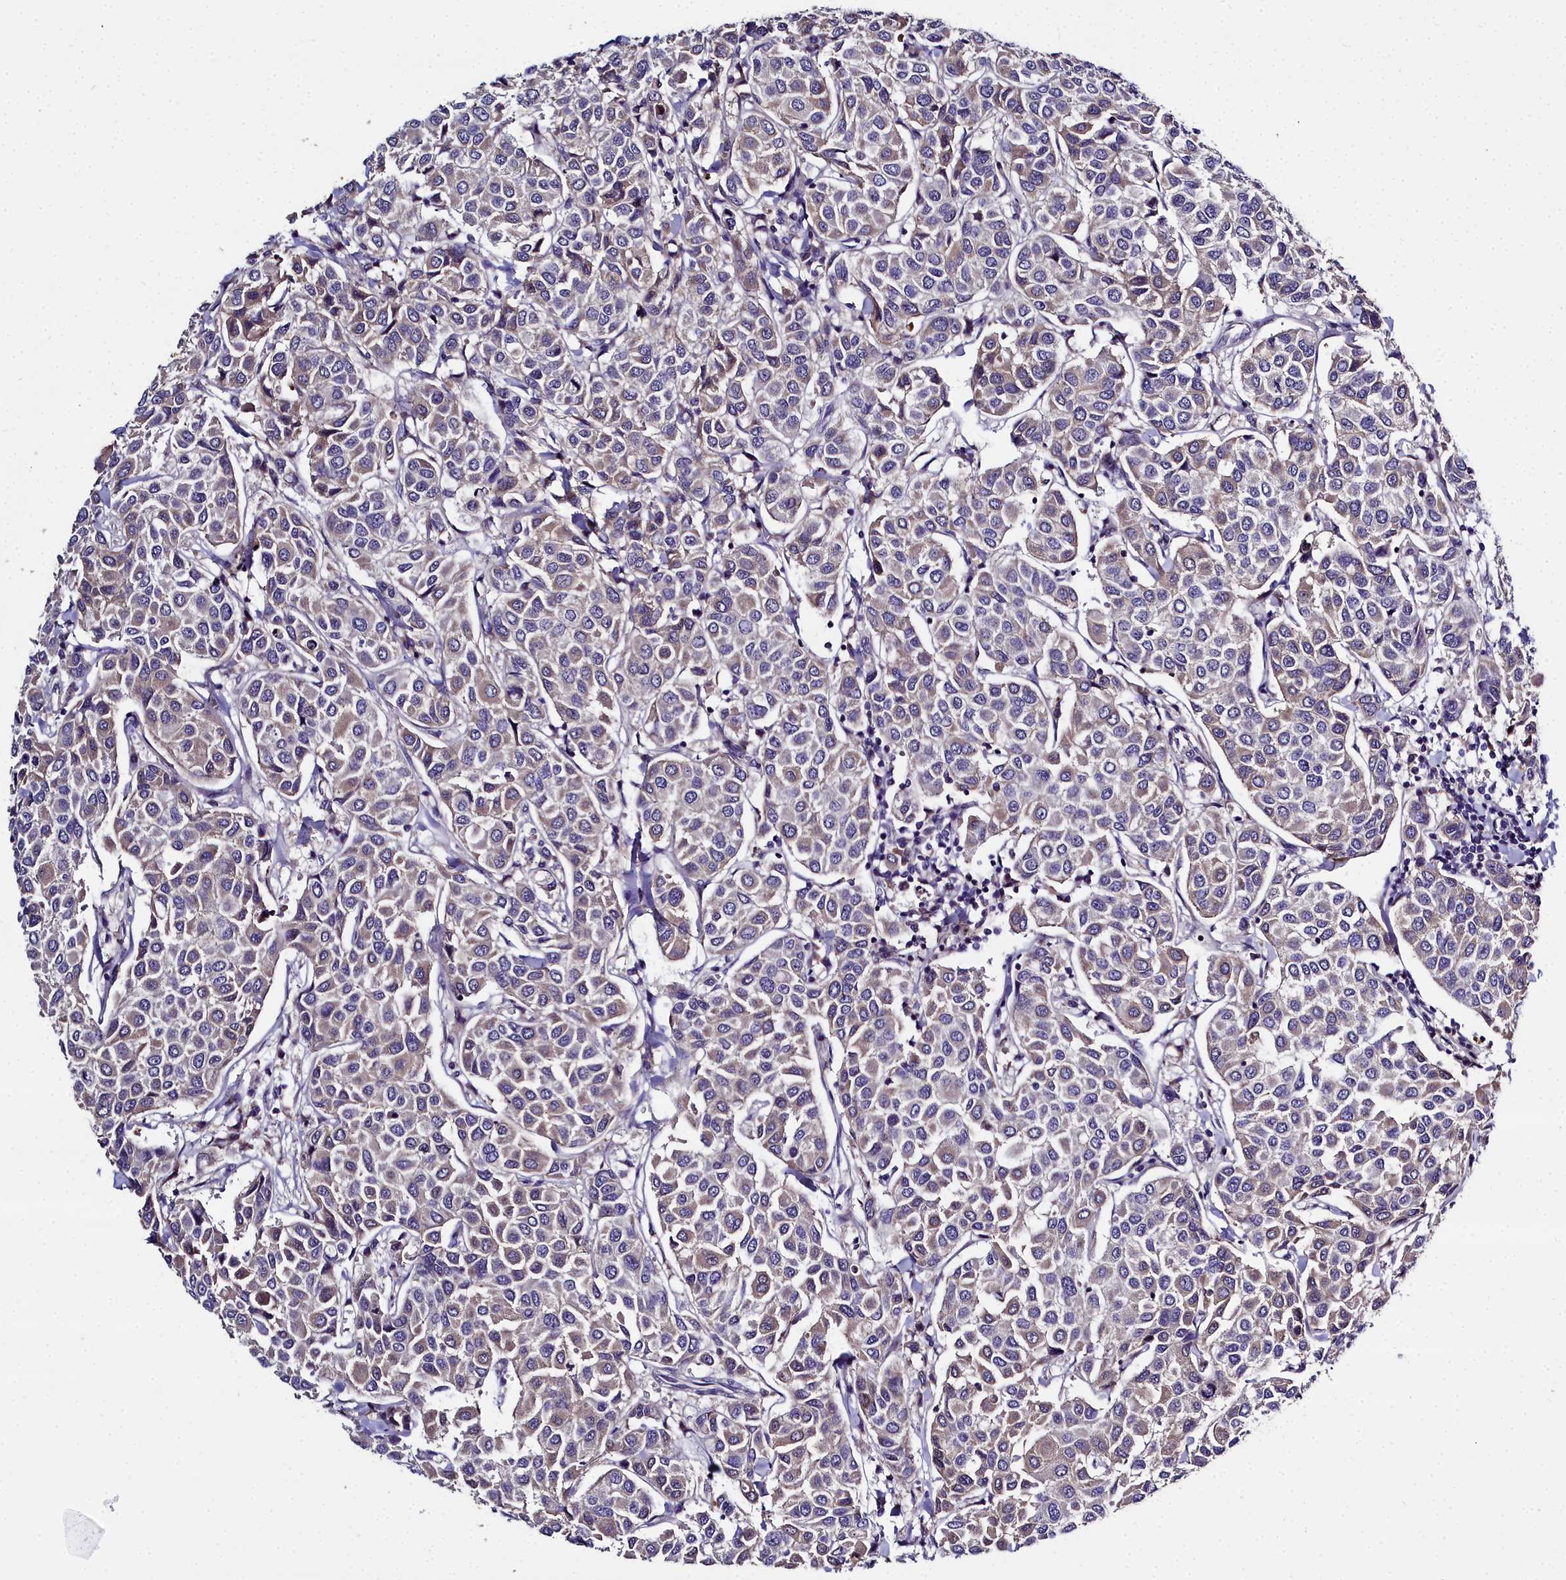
{"staining": {"intensity": "weak", "quantity": "25%-75%", "location": "cytoplasmic/membranous"}, "tissue": "breast cancer", "cell_type": "Tumor cells", "image_type": "cancer", "snomed": [{"axis": "morphology", "description": "Duct carcinoma"}, {"axis": "topography", "description": "Breast"}], "caption": "IHC staining of breast cancer, which demonstrates low levels of weak cytoplasmic/membranous expression in approximately 25%-75% of tumor cells indicating weak cytoplasmic/membranous protein staining. The staining was performed using DAB (3,3'-diaminobenzidine) (brown) for protein detection and nuclei were counterstained in hematoxylin (blue).", "gene": "NT5M", "patient": {"sex": "female", "age": 55}}